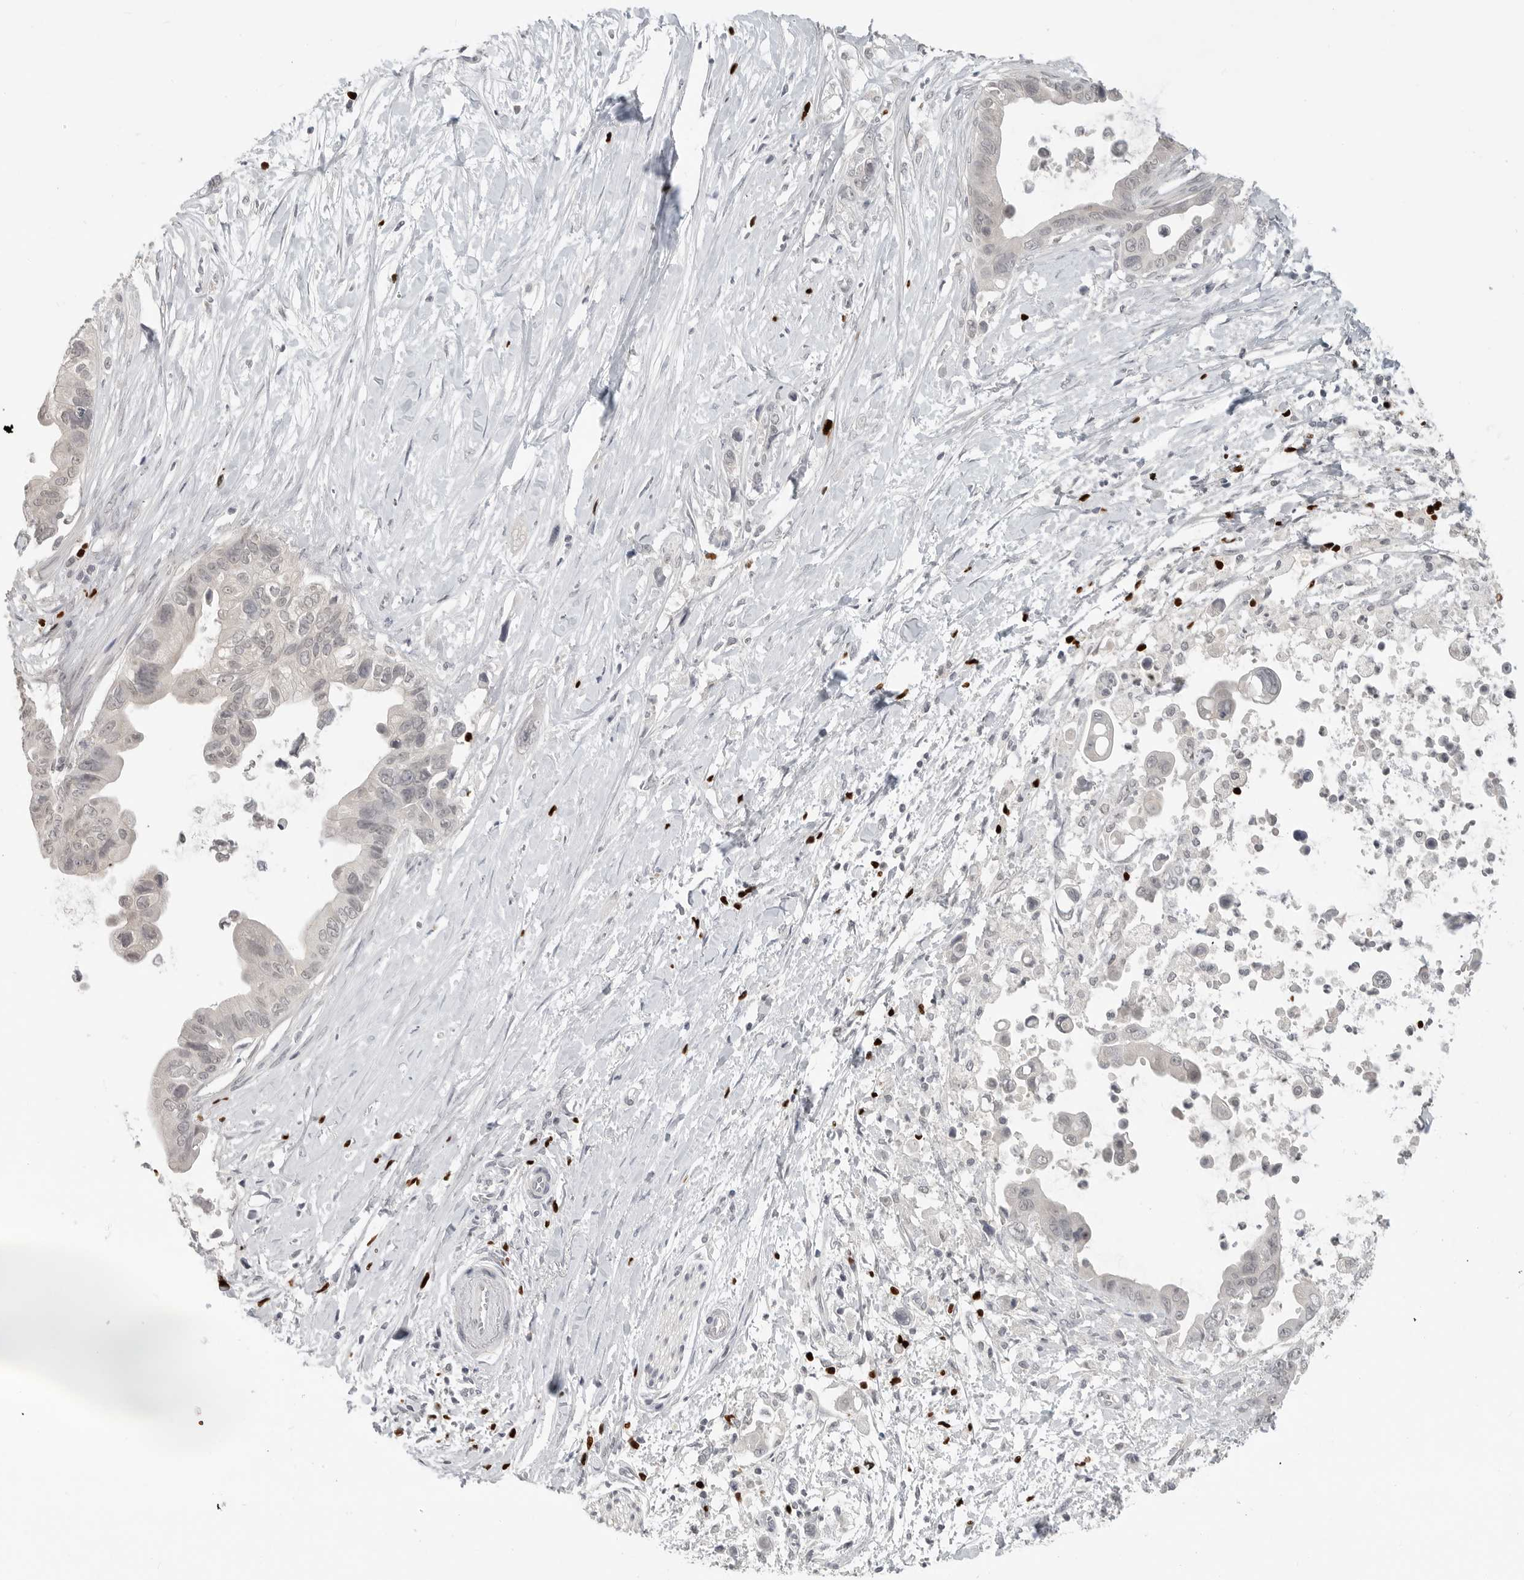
{"staining": {"intensity": "negative", "quantity": "none", "location": "none"}, "tissue": "pancreatic cancer", "cell_type": "Tumor cells", "image_type": "cancer", "snomed": [{"axis": "morphology", "description": "Adenocarcinoma, NOS"}, {"axis": "topography", "description": "Pancreas"}], "caption": "Micrograph shows no significant protein positivity in tumor cells of pancreatic cancer. (Brightfield microscopy of DAB IHC at high magnification).", "gene": "FOXP3", "patient": {"sex": "female", "age": 72}}